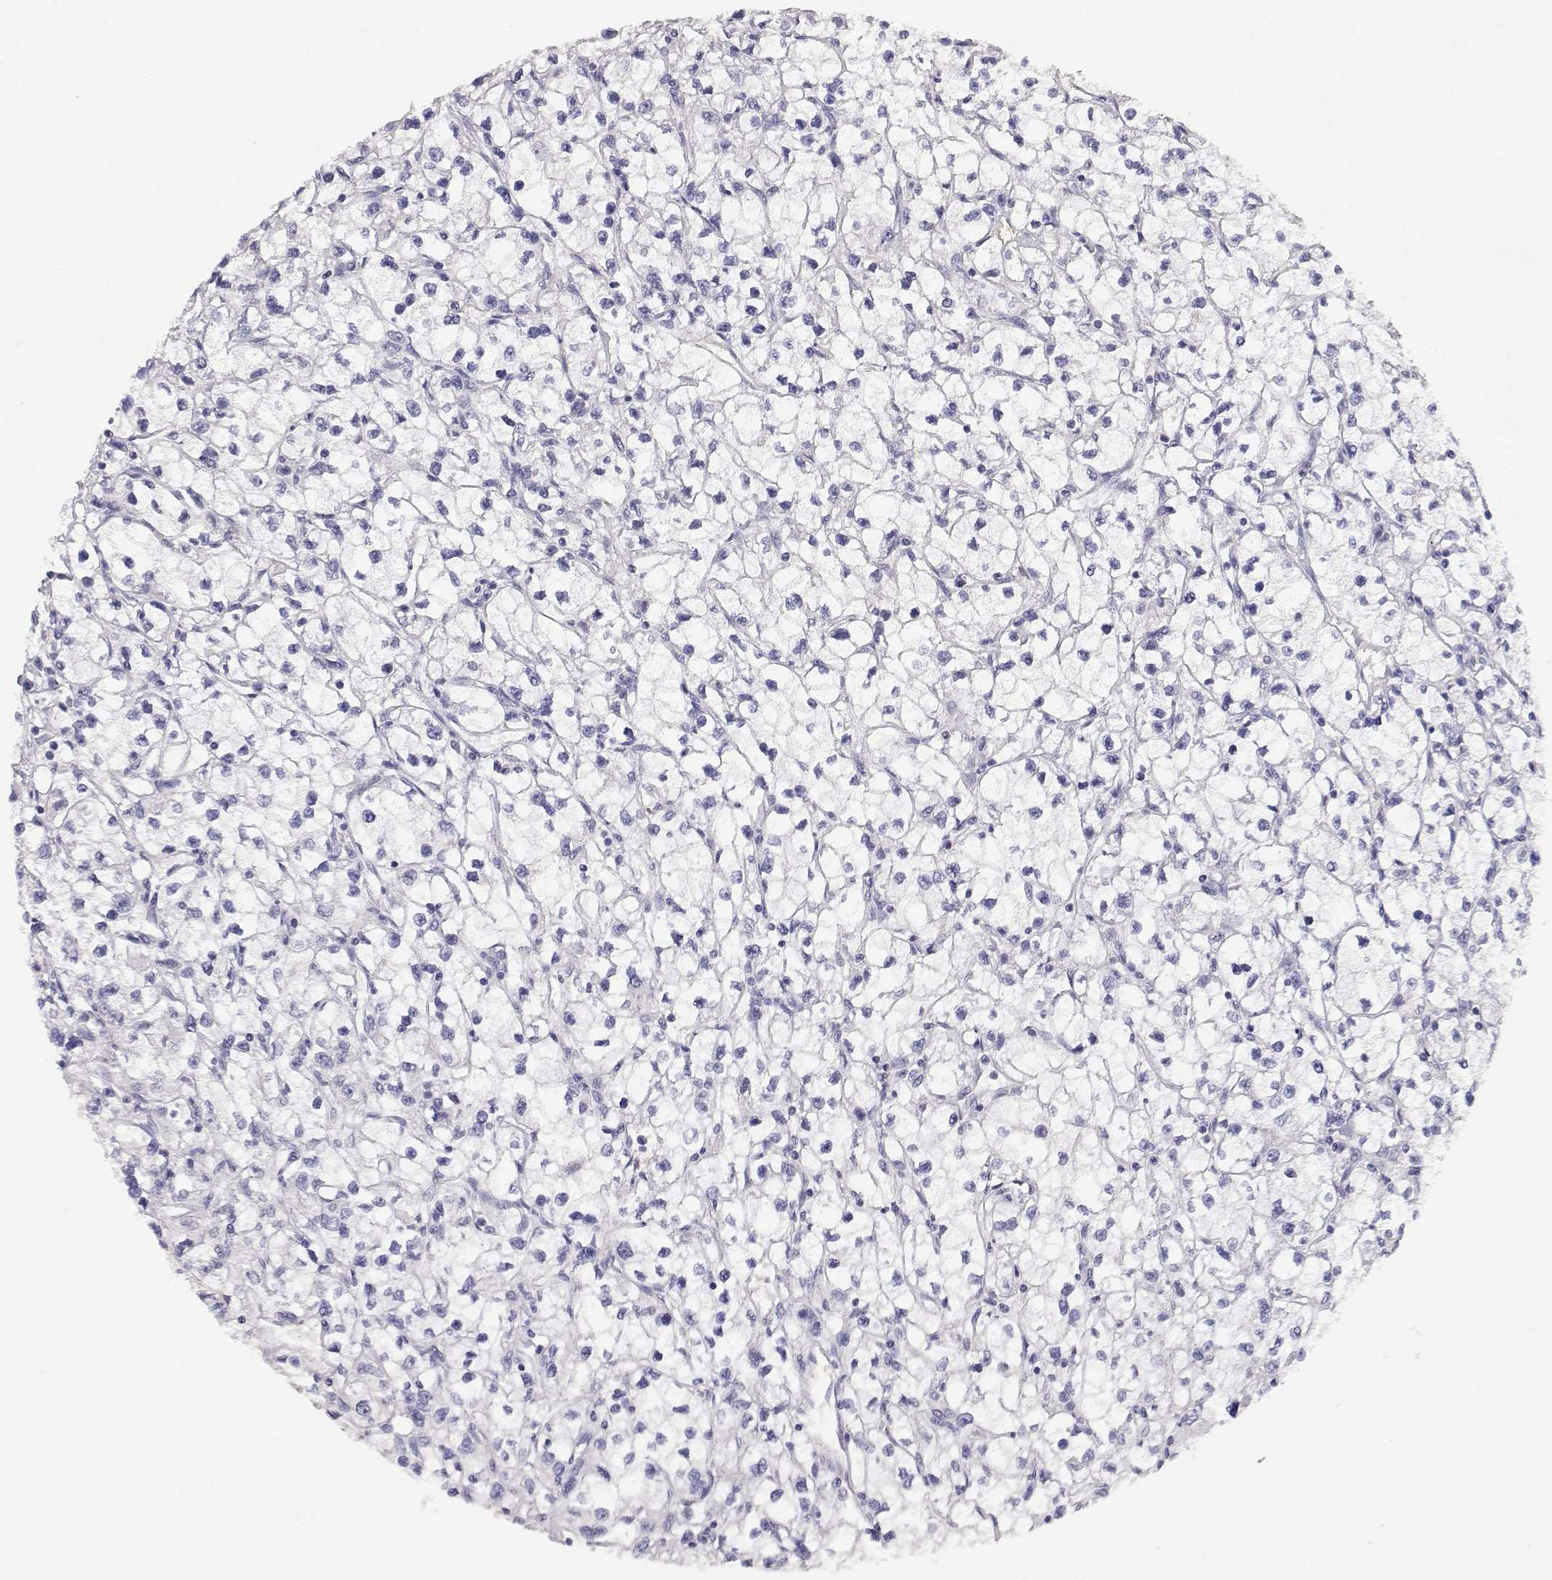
{"staining": {"intensity": "negative", "quantity": "none", "location": "none"}, "tissue": "renal cancer", "cell_type": "Tumor cells", "image_type": "cancer", "snomed": [{"axis": "morphology", "description": "Adenocarcinoma, NOS"}, {"axis": "topography", "description": "Kidney"}], "caption": "A photomicrograph of renal adenocarcinoma stained for a protein shows no brown staining in tumor cells. Nuclei are stained in blue.", "gene": "ADA", "patient": {"sex": "male", "age": 67}}